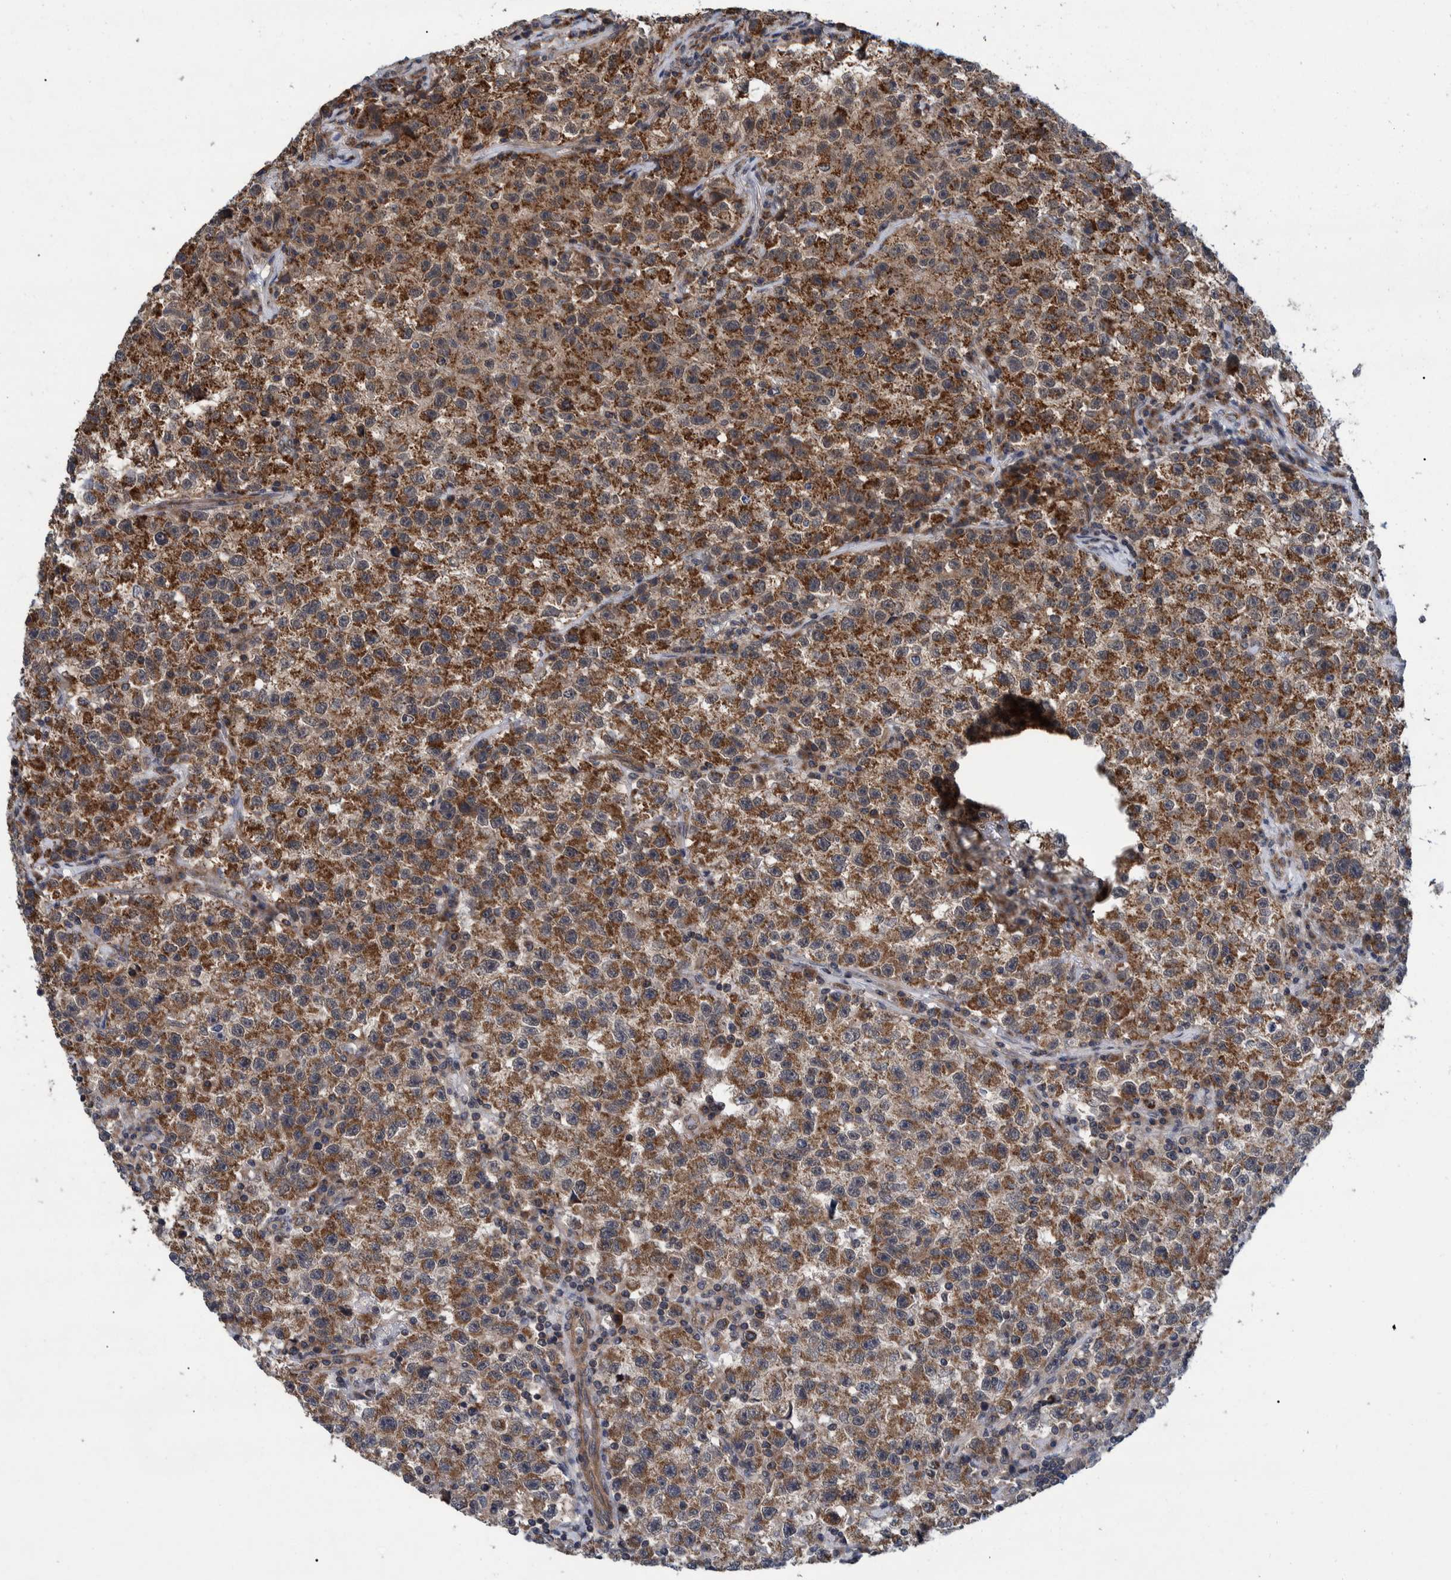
{"staining": {"intensity": "moderate", "quantity": ">75%", "location": "cytoplasmic/membranous"}, "tissue": "testis cancer", "cell_type": "Tumor cells", "image_type": "cancer", "snomed": [{"axis": "morphology", "description": "Seminoma, NOS"}, {"axis": "topography", "description": "Testis"}], "caption": "Tumor cells reveal medium levels of moderate cytoplasmic/membranous expression in about >75% of cells in seminoma (testis).", "gene": "MRPS7", "patient": {"sex": "male", "age": 22}}